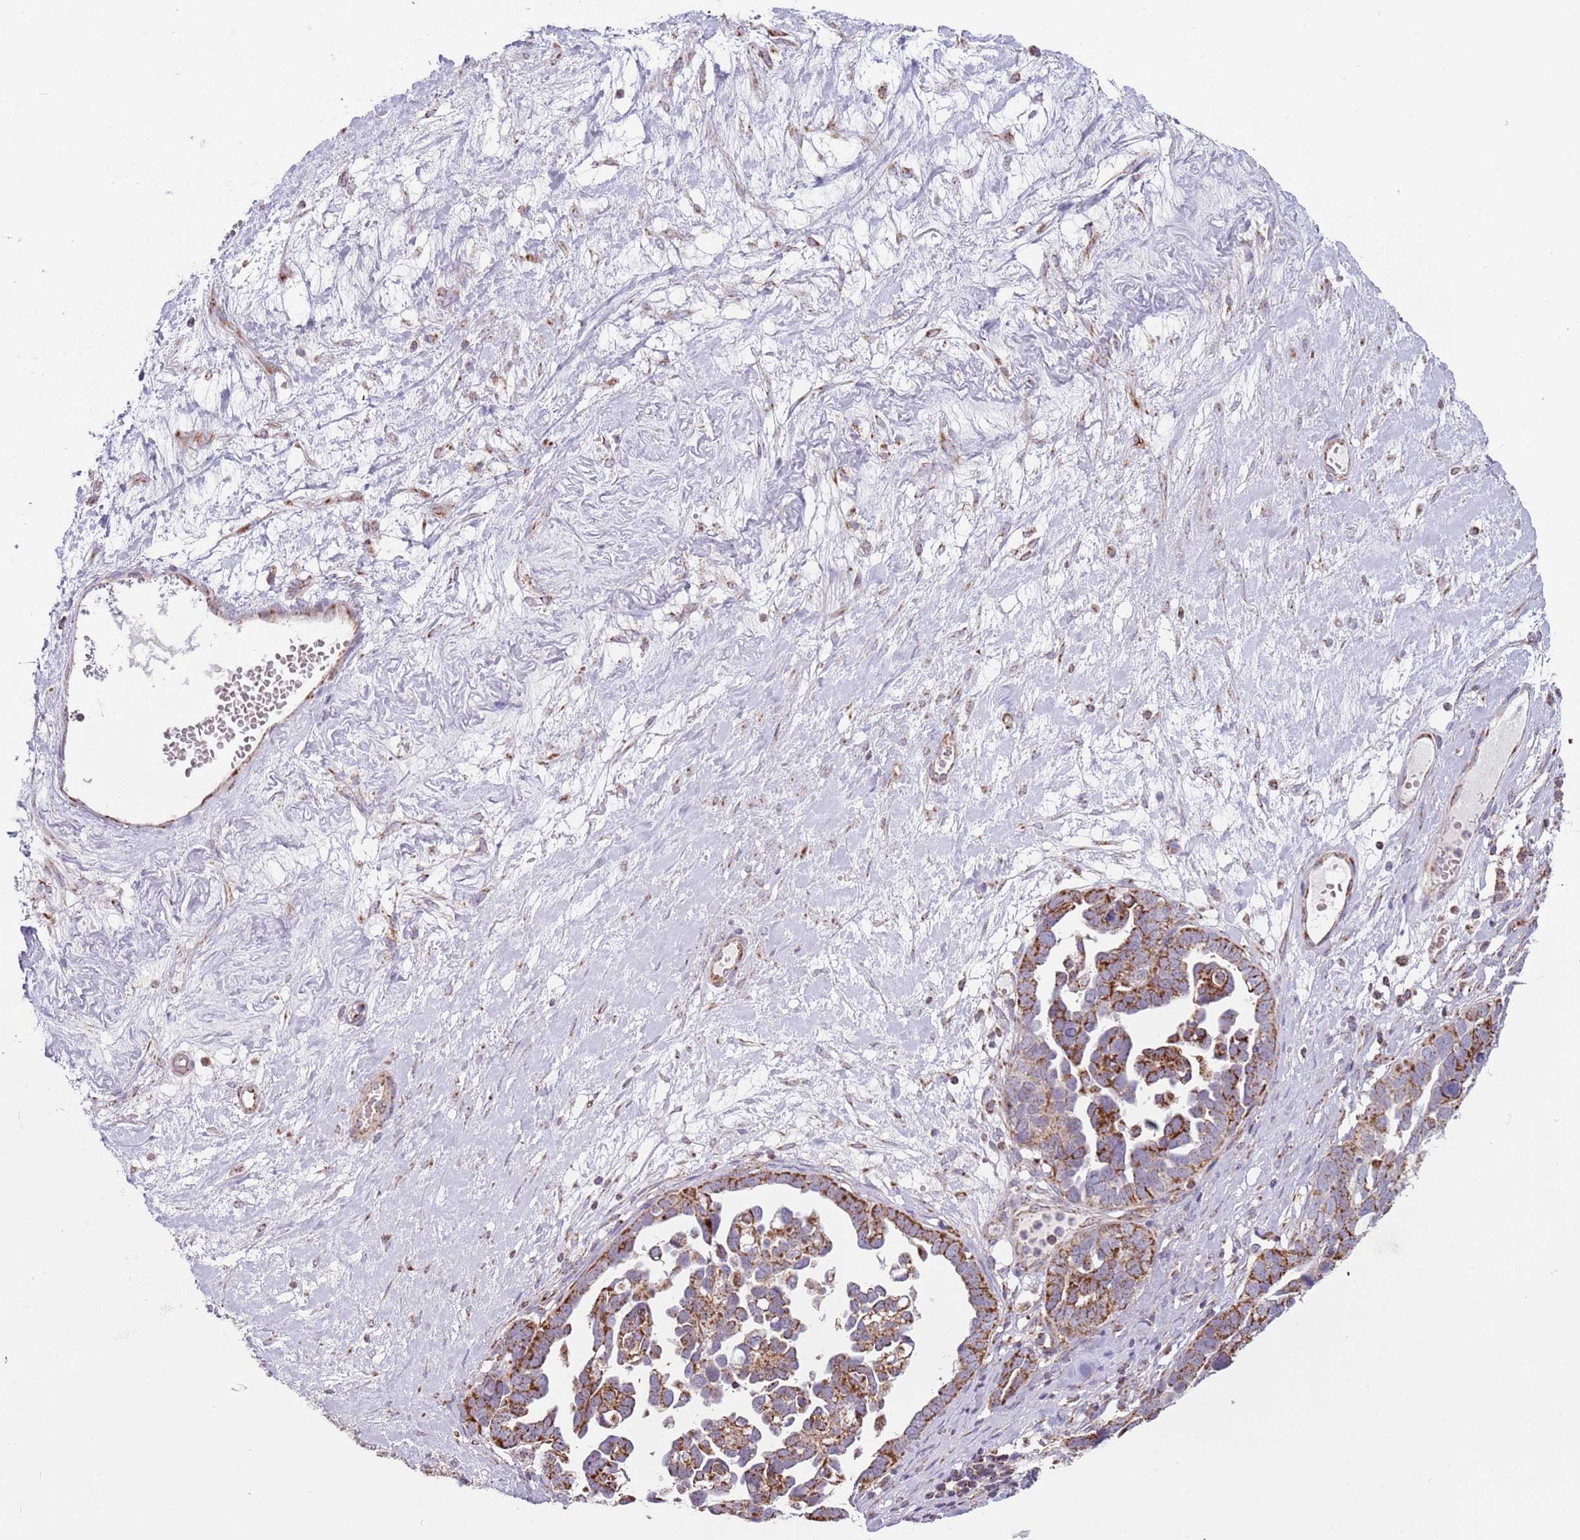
{"staining": {"intensity": "strong", "quantity": ">75%", "location": "cytoplasmic/membranous"}, "tissue": "ovarian cancer", "cell_type": "Tumor cells", "image_type": "cancer", "snomed": [{"axis": "morphology", "description": "Cystadenocarcinoma, serous, NOS"}, {"axis": "topography", "description": "Ovary"}], "caption": "Immunohistochemistry histopathology image of neoplastic tissue: ovarian serous cystadenocarcinoma stained using IHC displays high levels of strong protein expression localized specifically in the cytoplasmic/membranous of tumor cells, appearing as a cytoplasmic/membranous brown color.", "gene": "LHX6", "patient": {"sex": "female", "age": 54}}